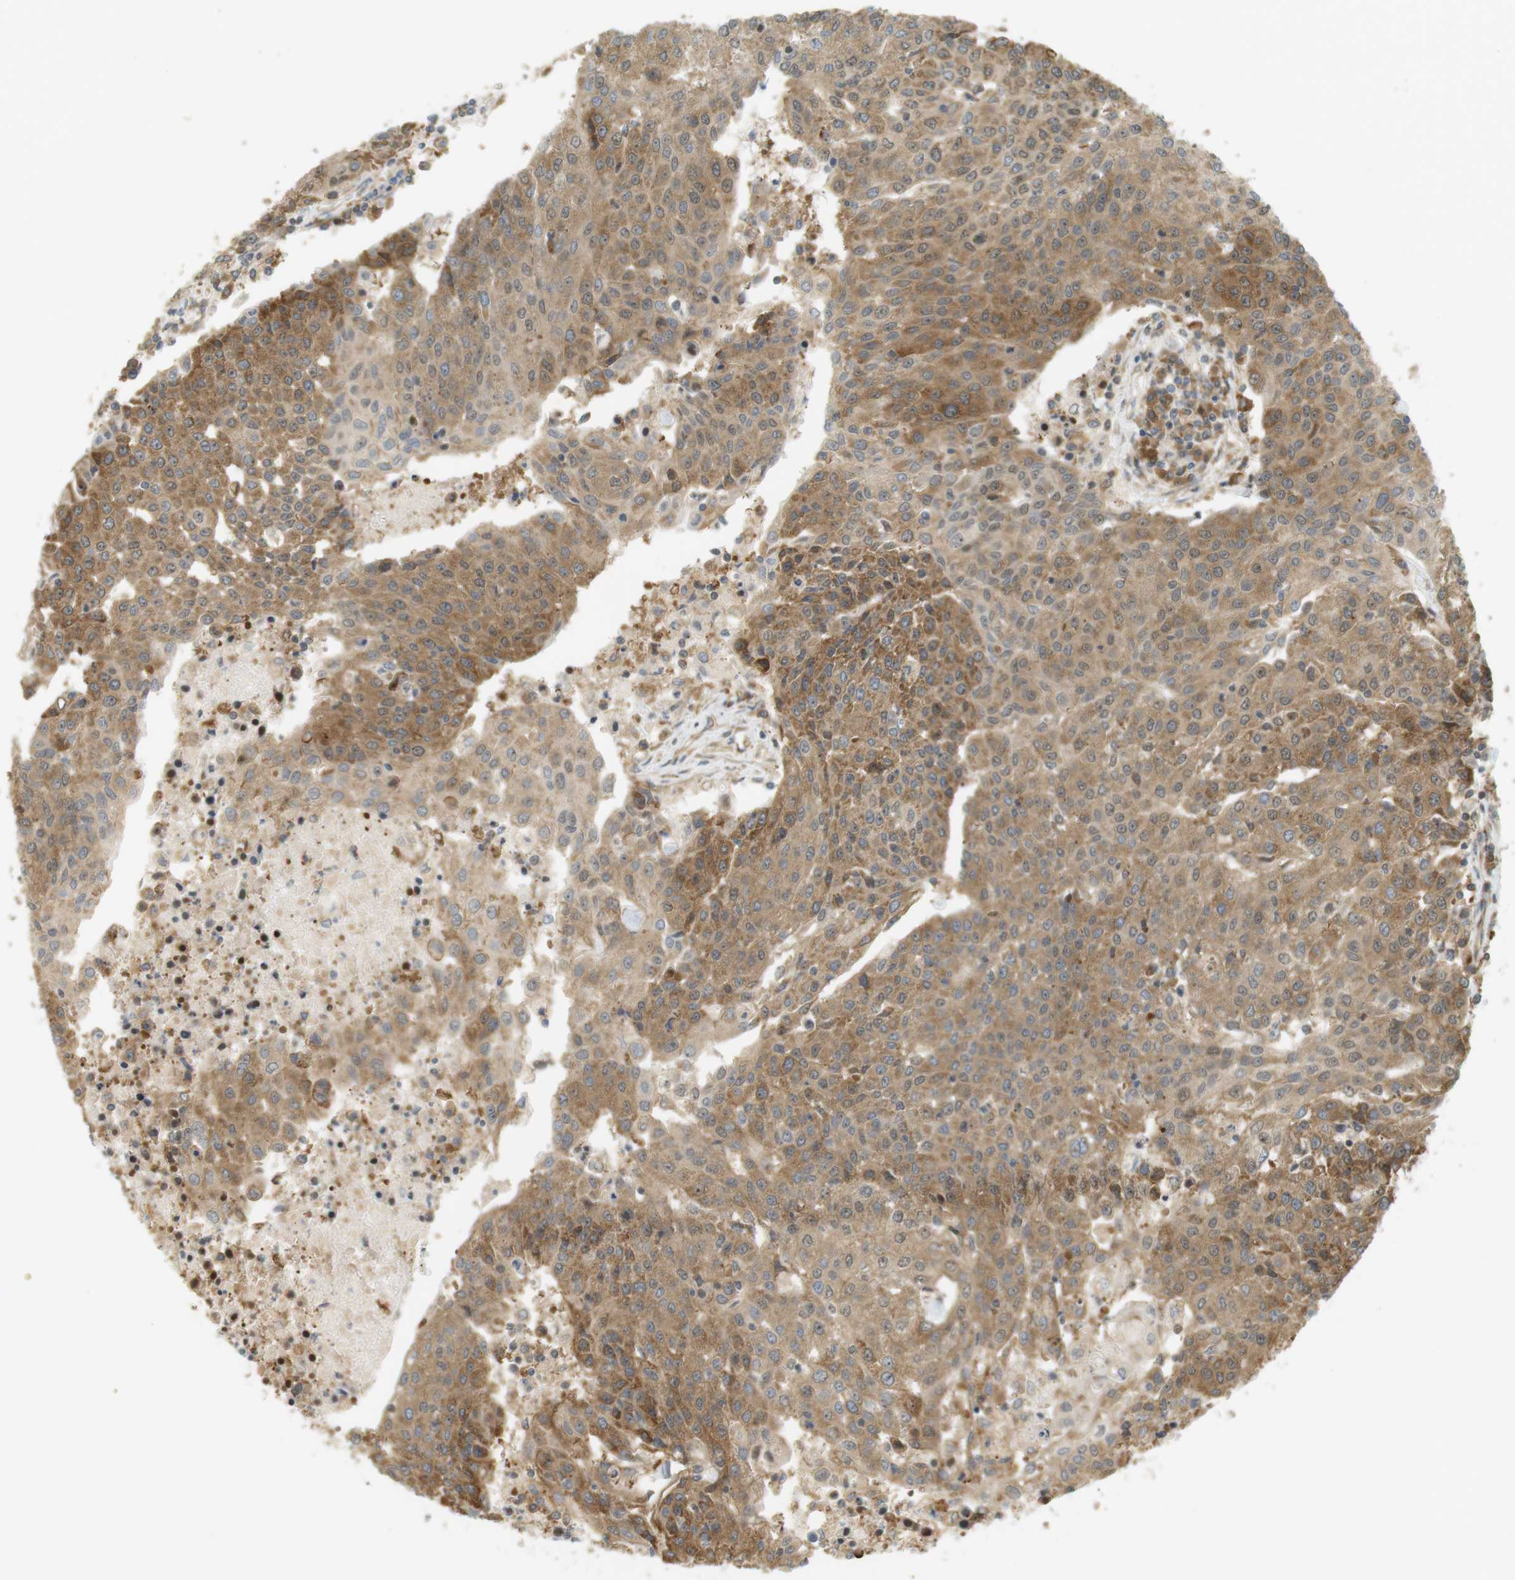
{"staining": {"intensity": "moderate", "quantity": ">75%", "location": "cytoplasmic/membranous,nuclear"}, "tissue": "urothelial cancer", "cell_type": "Tumor cells", "image_type": "cancer", "snomed": [{"axis": "morphology", "description": "Urothelial carcinoma, High grade"}, {"axis": "topography", "description": "Urinary bladder"}], "caption": "This micrograph reveals IHC staining of human urothelial cancer, with medium moderate cytoplasmic/membranous and nuclear expression in about >75% of tumor cells.", "gene": "PA2G4", "patient": {"sex": "female", "age": 85}}